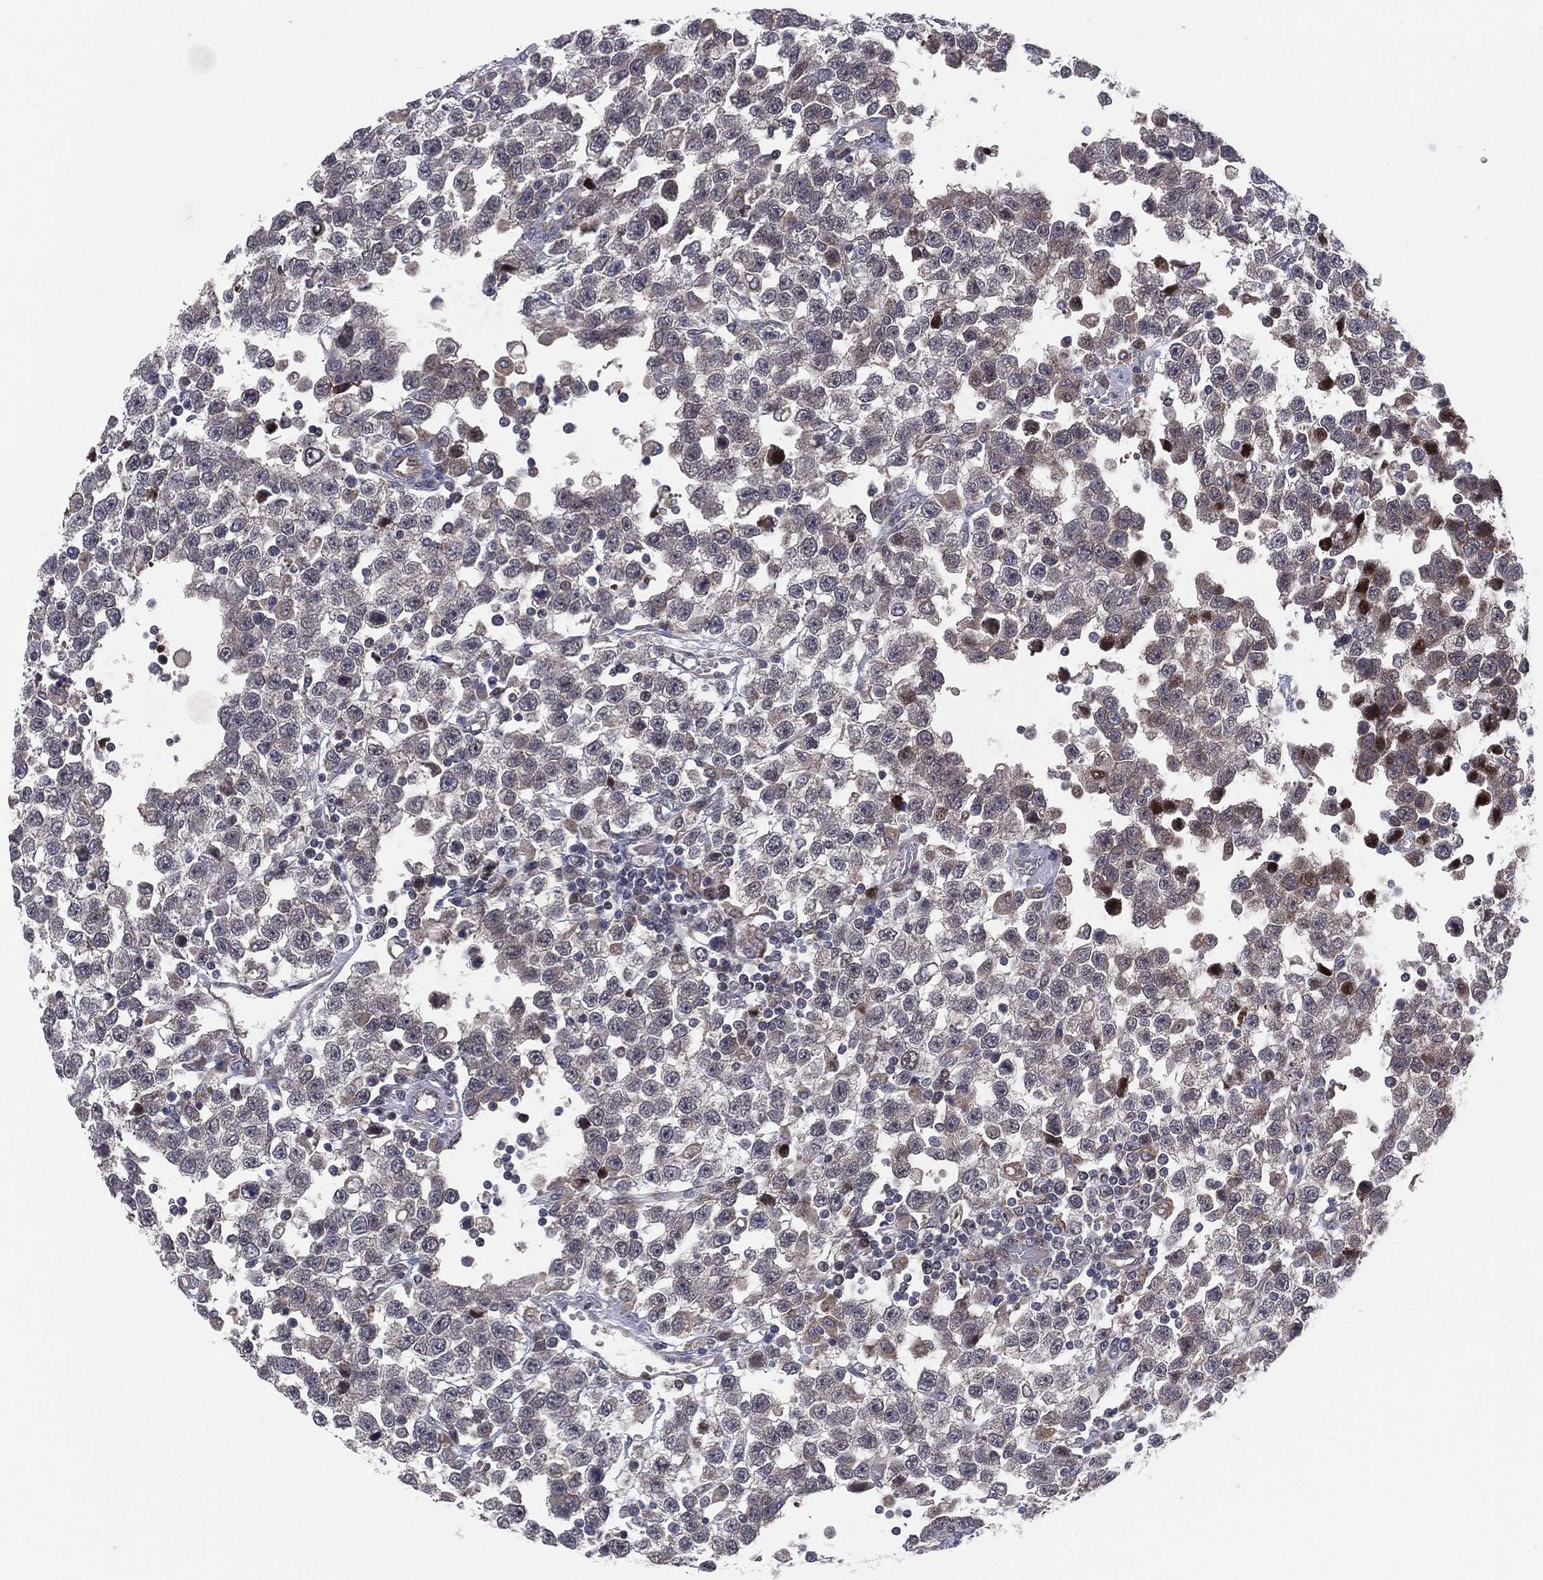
{"staining": {"intensity": "weak", "quantity": "<25%", "location": "cytoplasmic/membranous"}, "tissue": "testis cancer", "cell_type": "Tumor cells", "image_type": "cancer", "snomed": [{"axis": "morphology", "description": "Seminoma, NOS"}, {"axis": "topography", "description": "Testis"}], "caption": "IHC image of testis cancer stained for a protein (brown), which demonstrates no expression in tumor cells.", "gene": "UTP14A", "patient": {"sex": "male", "age": 34}}